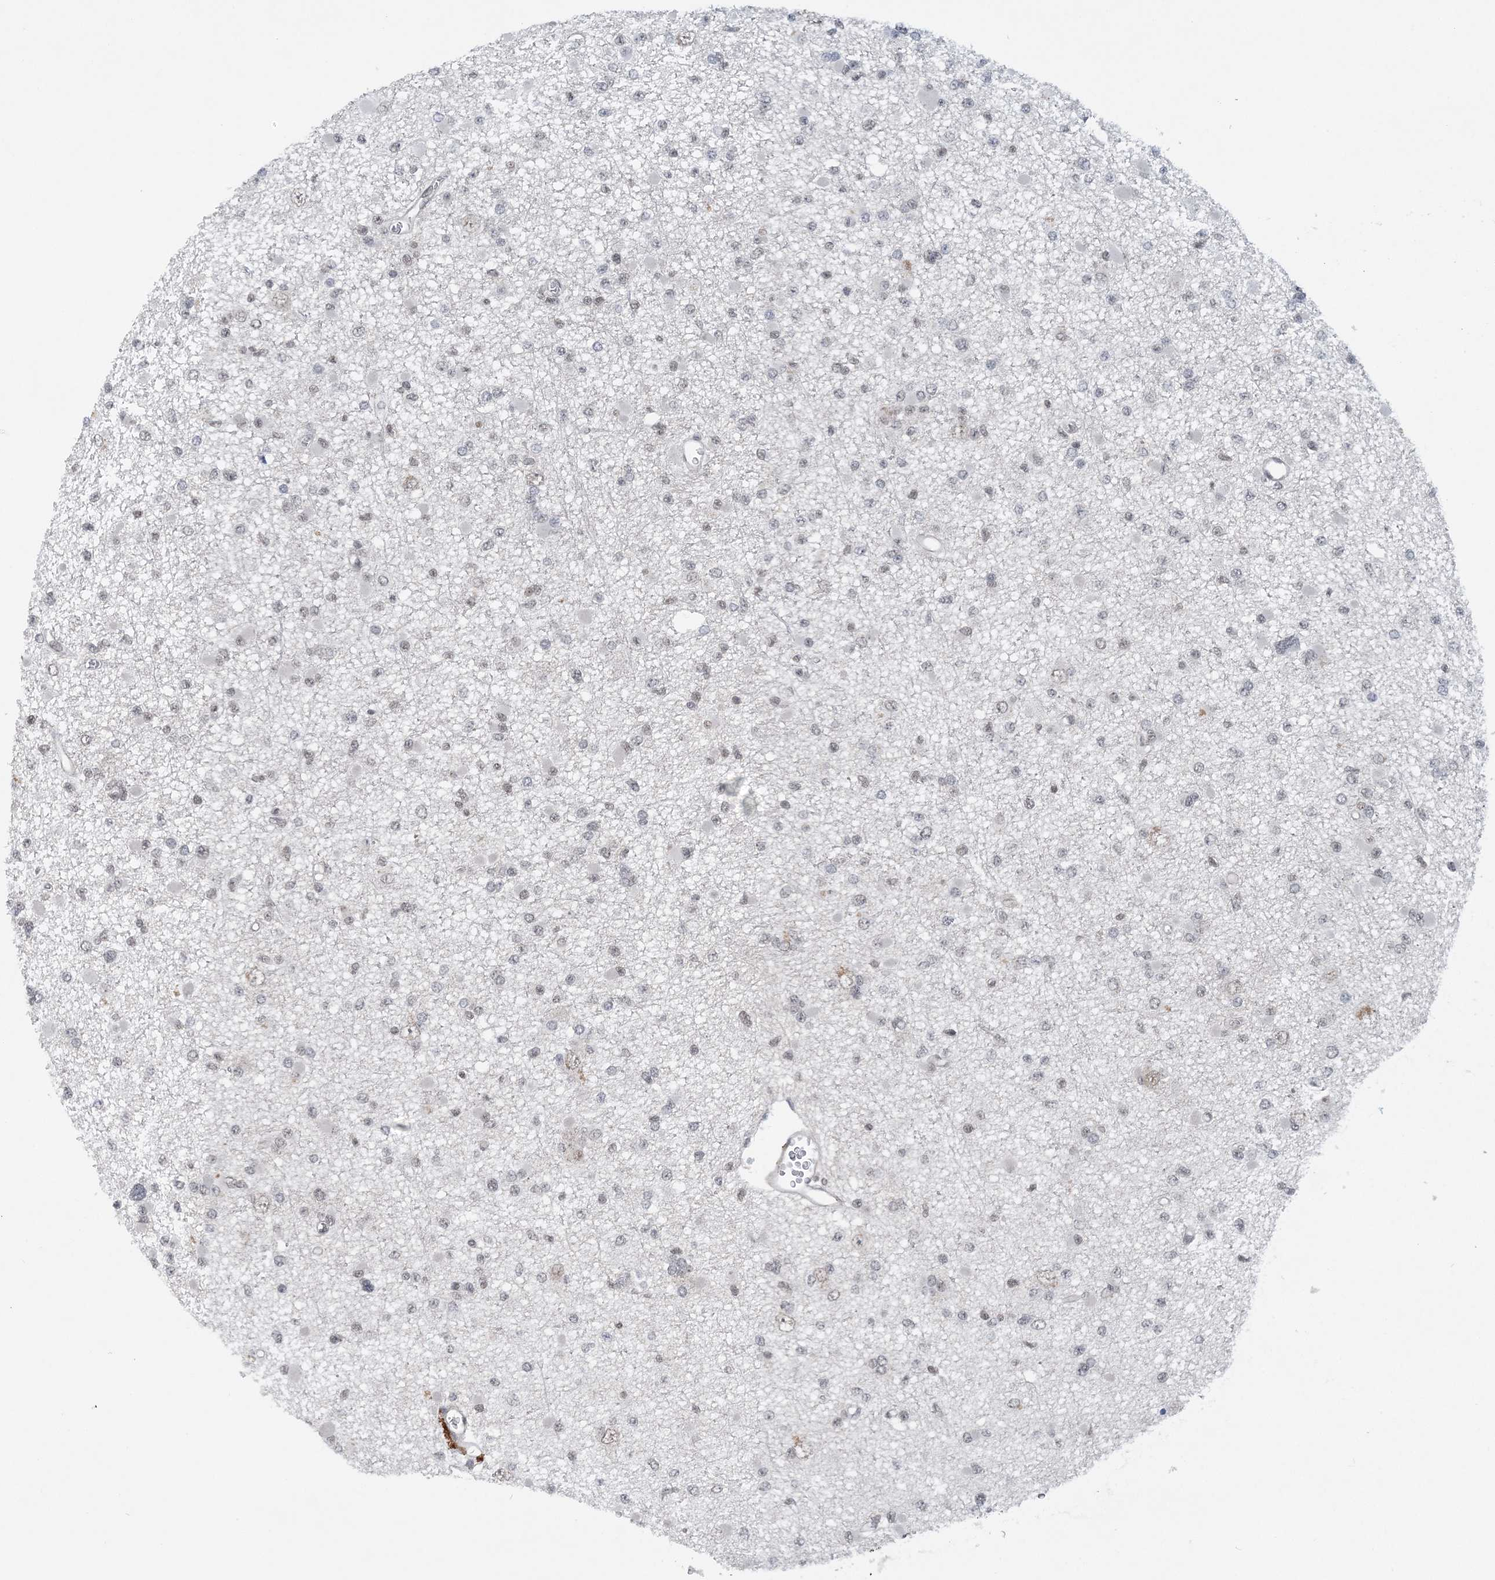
{"staining": {"intensity": "weak", "quantity": "<25%", "location": "nuclear"}, "tissue": "glioma", "cell_type": "Tumor cells", "image_type": "cancer", "snomed": [{"axis": "morphology", "description": "Glioma, malignant, Low grade"}, {"axis": "topography", "description": "Brain"}], "caption": "The histopathology image demonstrates no staining of tumor cells in malignant glioma (low-grade).", "gene": "CCDC152", "patient": {"sex": "female", "age": 22}}